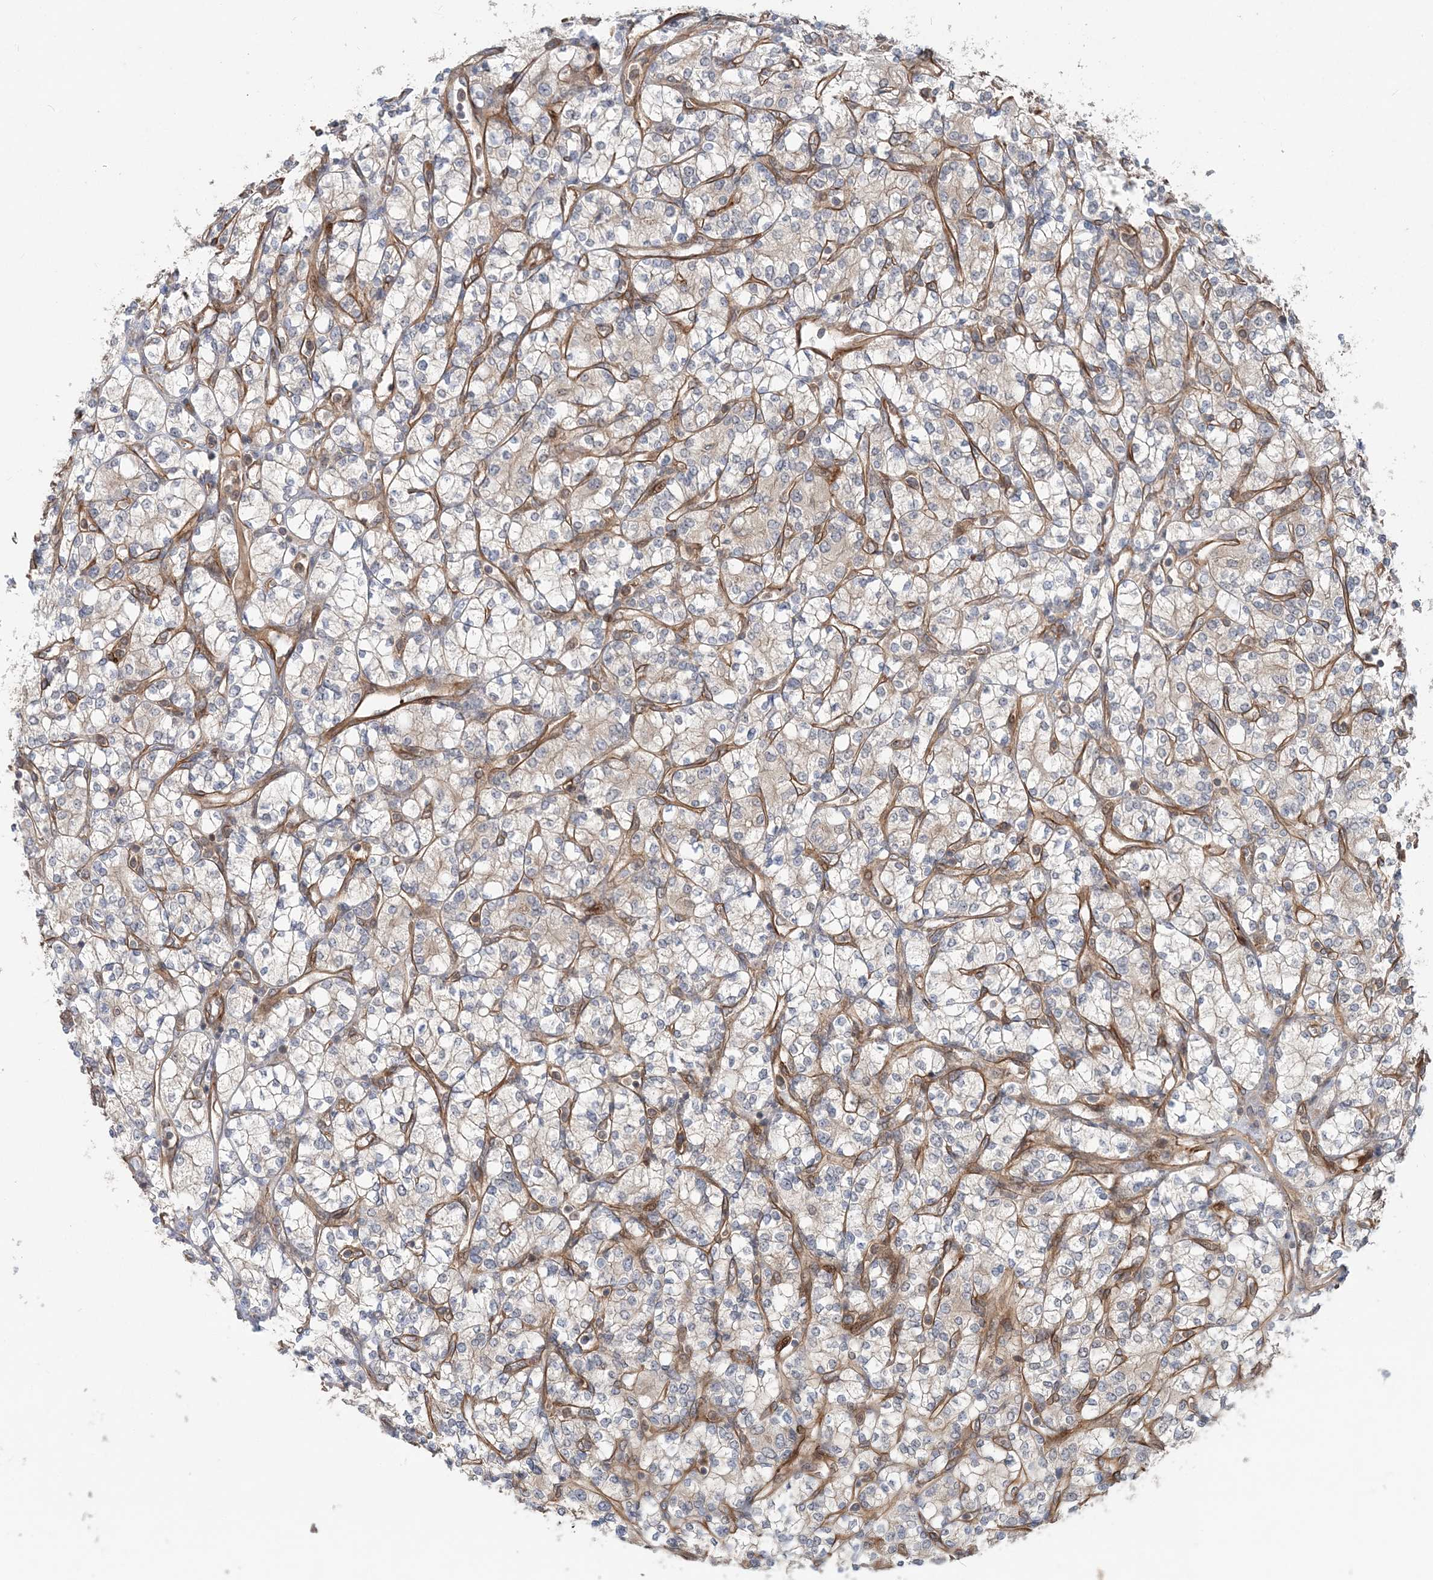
{"staining": {"intensity": "negative", "quantity": "none", "location": "none"}, "tissue": "renal cancer", "cell_type": "Tumor cells", "image_type": "cancer", "snomed": [{"axis": "morphology", "description": "Adenocarcinoma, NOS"}, {"axis": "topography", "description": "Kidney"}], "caption": "The IHC photomicrograph has no significant staining in tumor cells of renal adenocarcinoma tissue.", "gene": "GEMIN5", "patient": {"sex": "male", "age": 77}}